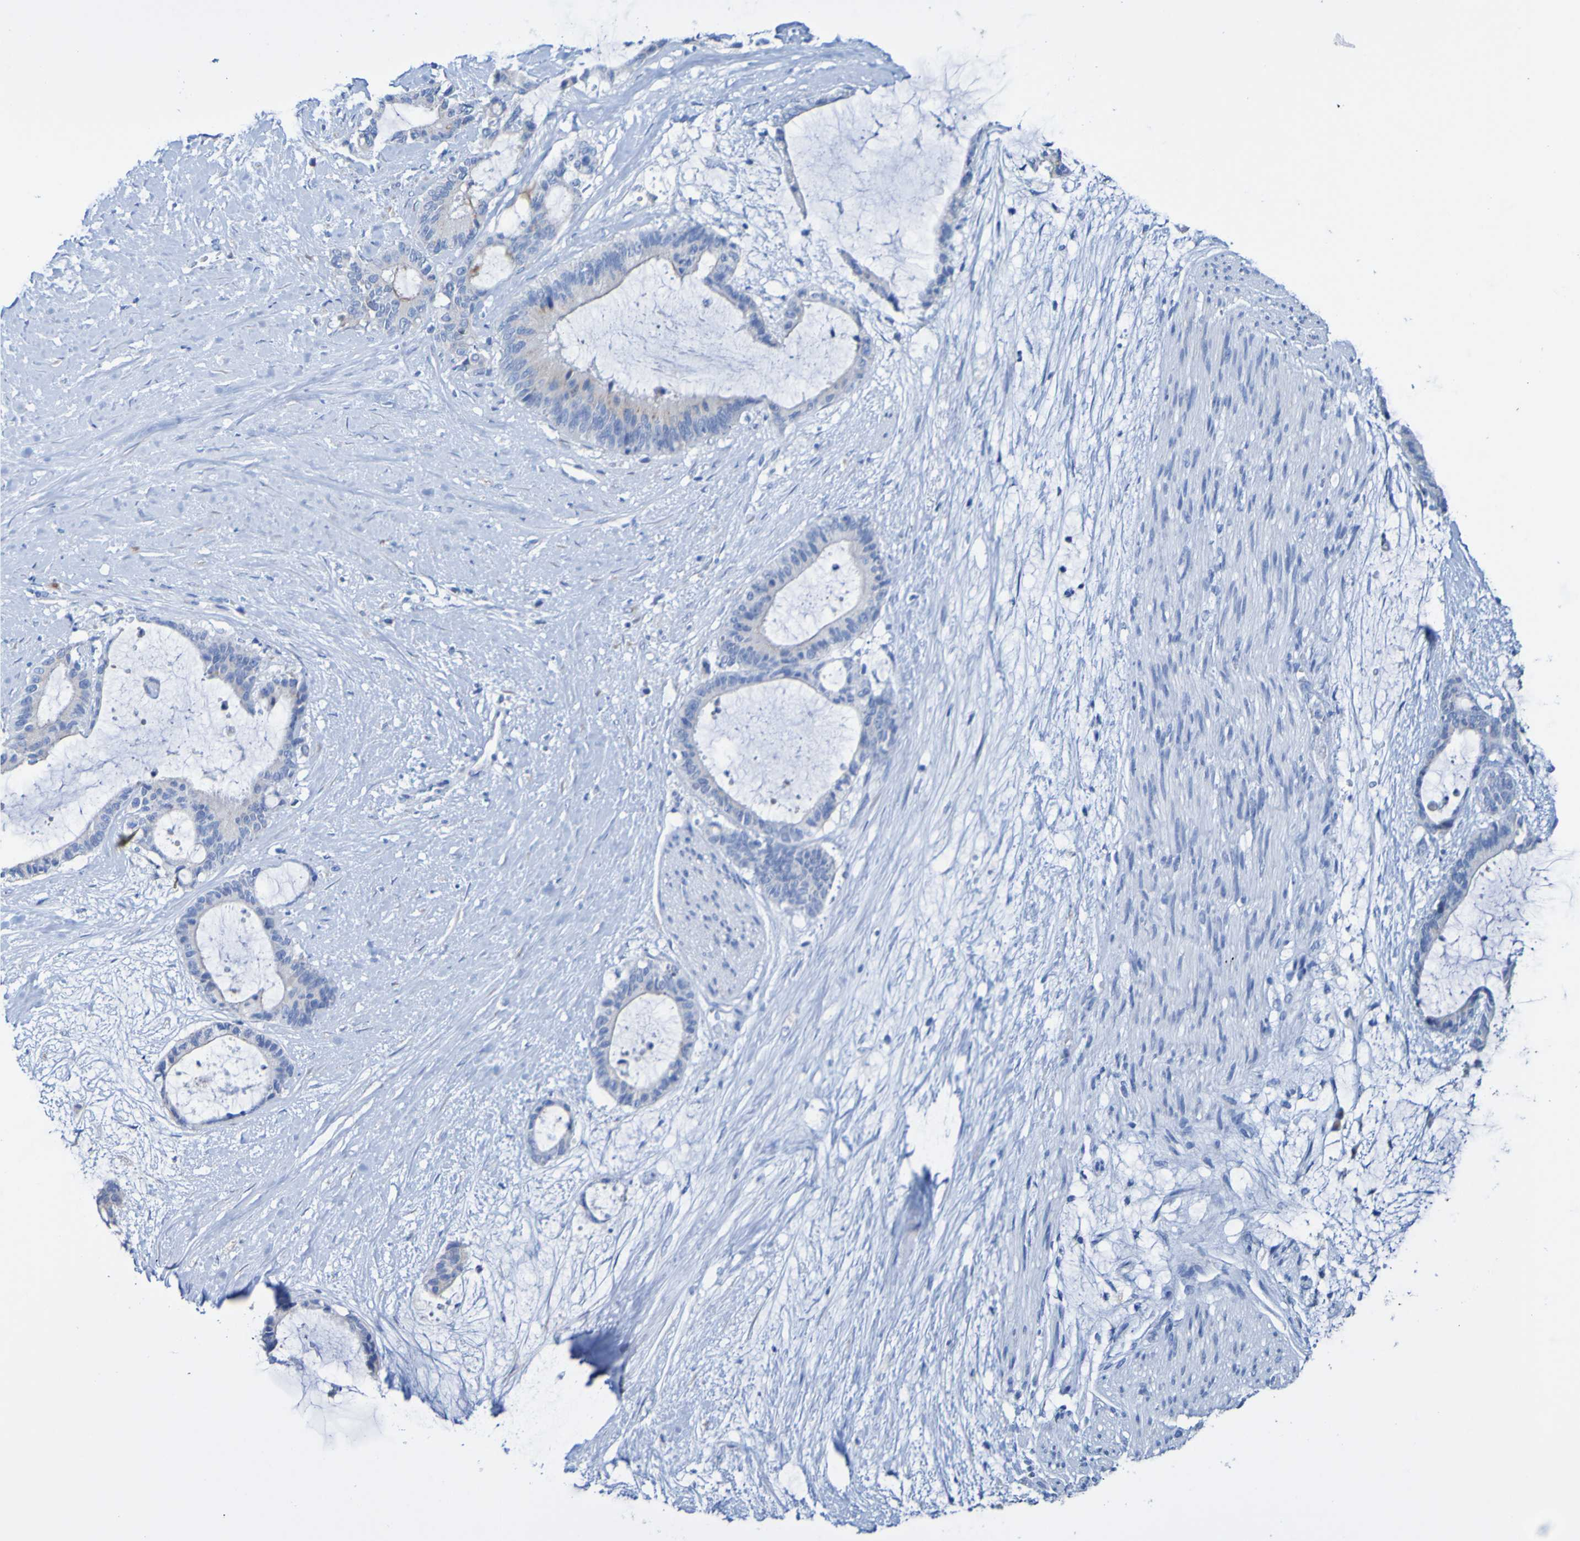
{"staining": {"intensity": "negative", "quantity": "none", "location": "none"}, "tissue": "liver cancer", "cell_type": "Tumor cells", "image_type": "cancer", "snomed": [{"axis": "morphology", "description": "Cholangiocarcinoma"}, {"axis": "topography", "description": "Liver"}], "caption": "High magnification brightfield microscopy of cholangiocarcinoma (liver) stained with DAB (brown) and counterstained with hematoxylin (blue): tumor cells show no significant positivity.", "gene": "ACMSD", "patient": {"sex": "female", "age": 73}}